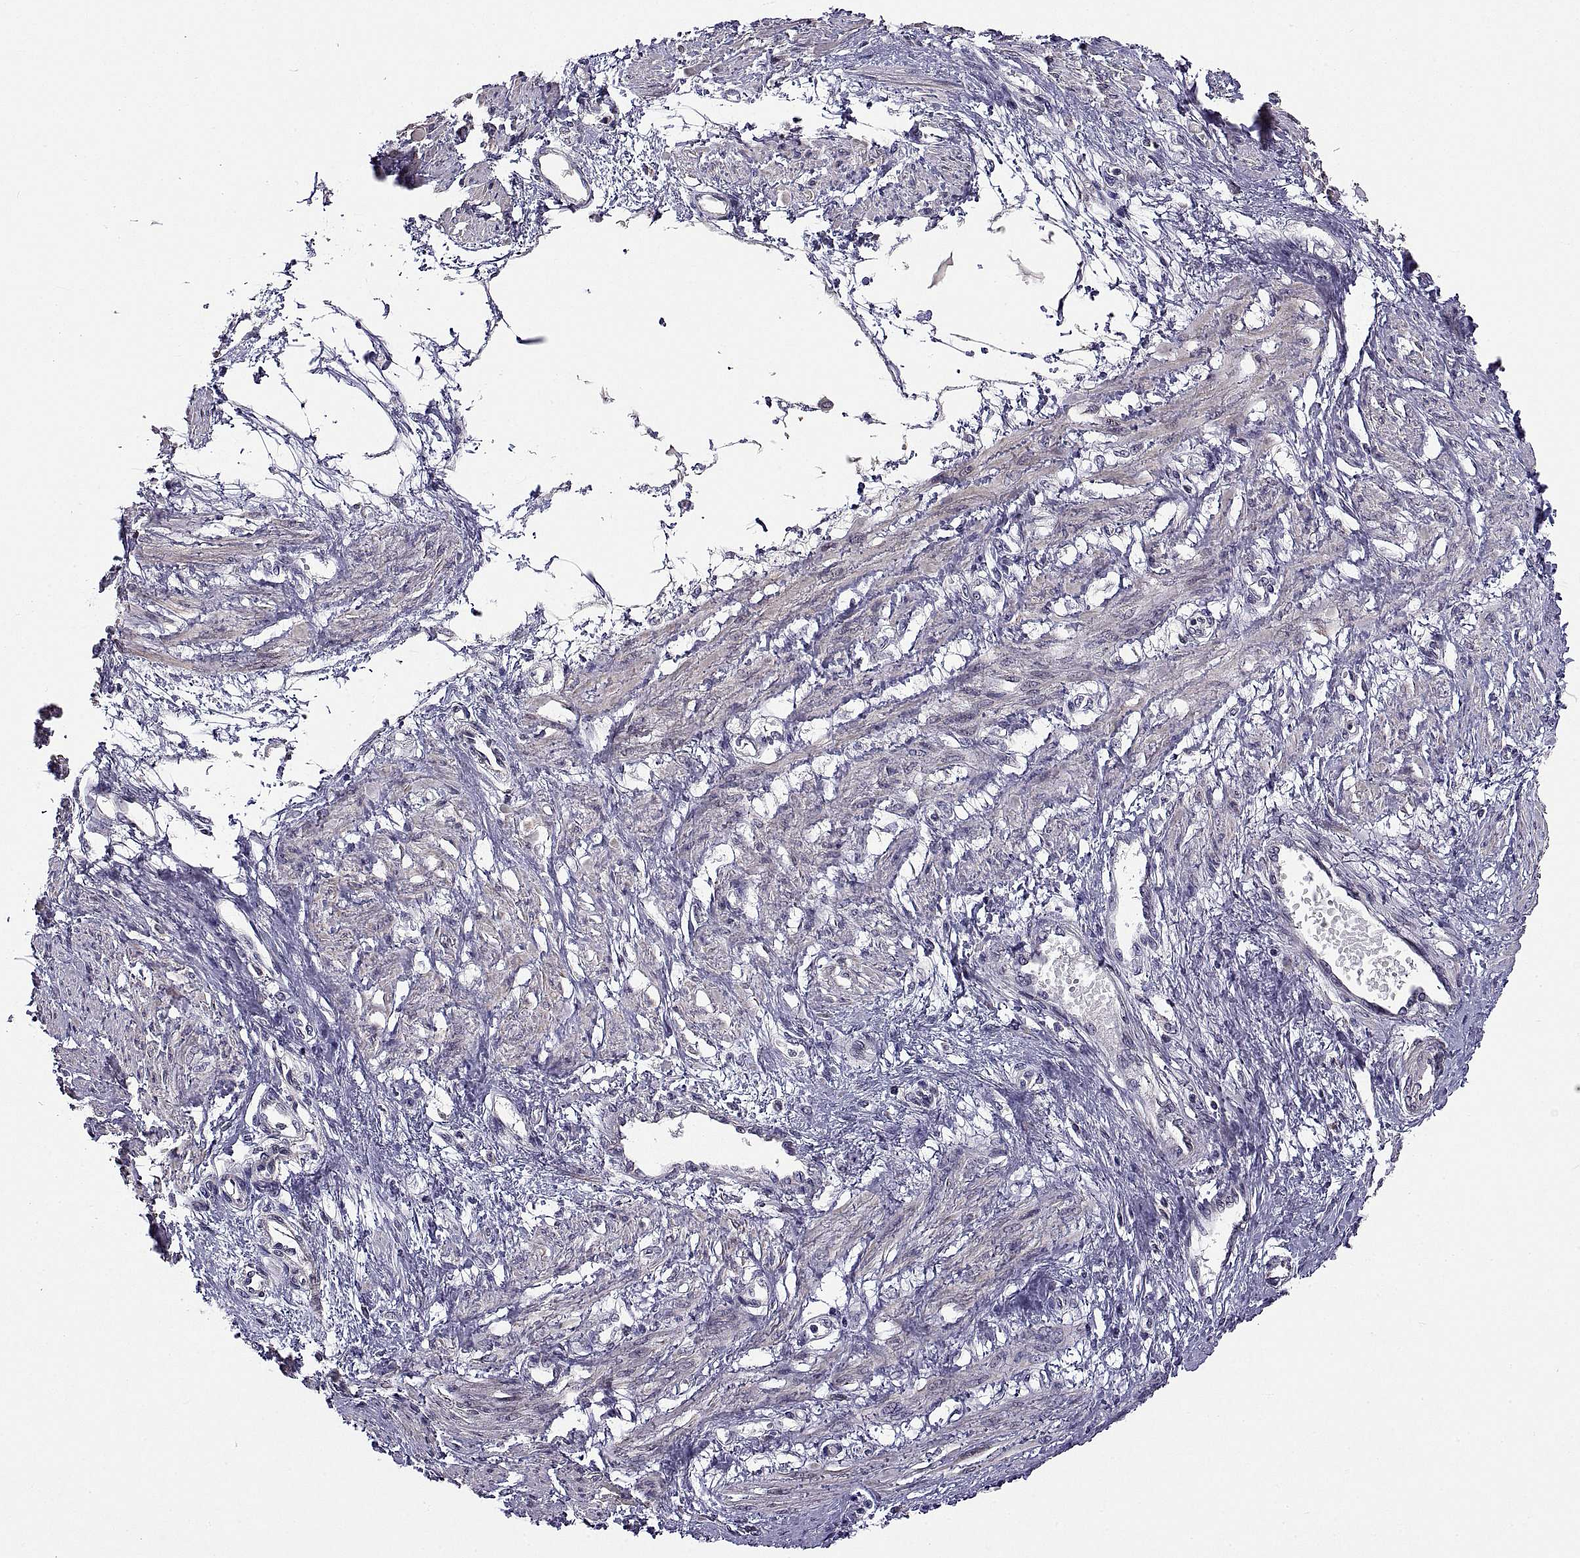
{"staining": {"intensity": "weak", "quantity": "25%-75%", "location": "cytoplasmic/membranous"}, "tissue": "smooth muscle", "cell_type": "Smooth muscle cells", "image_type": "normal", "snomed": [{"axis": "morphology", "description": "Normal tissue, NOS"}, {"axis": "topography", "description": "Smooth muscle"}, {"axis": "topography", "description": "Uterus"}], "caption": "A micrograph showing weak cytoplasmic/membranous staining in about 25%-75% of smooth muscle cells in benign smooth muscle, as visualized by brown immunohistochemical staining.", "gene": "NPTX2", "patient": {"sex": "female", "age": 39}}